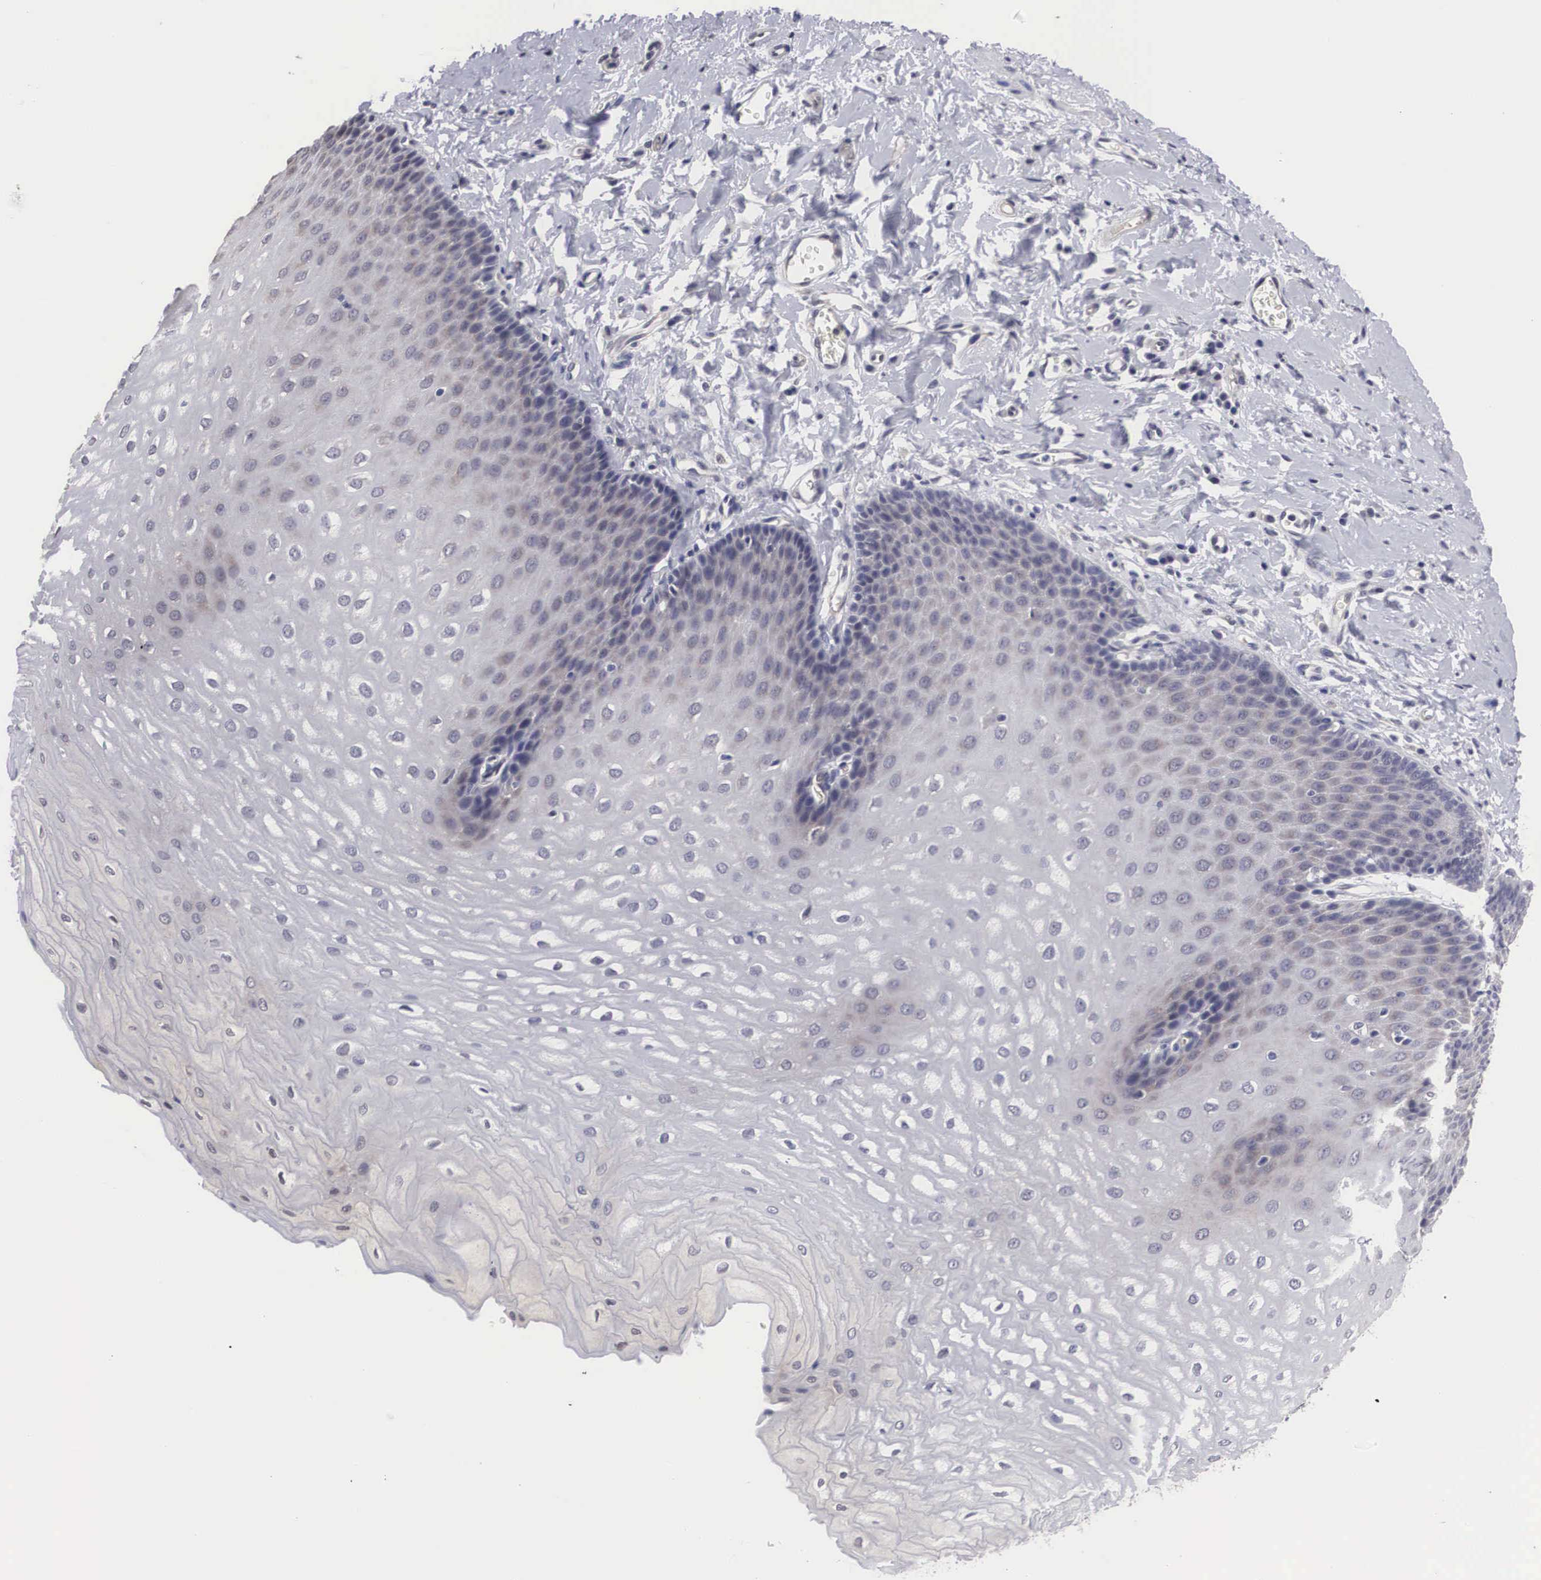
{"staining": {"intensity": "negative", "quantity": "none", "location": "none"}, "tissue": "esophagus", "cell_type": "Squamous epithelial cells", "image_type": "normal", "snomed": [{"axis": "morphology", "description": "Normal tissue, NOS"}, {"axis": "topography", "description": "Esophagus"}], "caption": "The micrograph reveals no significant positivity in squamous epithelial cells of esophagus. (DAB (3,3'-diaminobenzidine) immunohistochemistry visualized using brightfield microscopy, high magnification).", "gene": "OTX2", "patient": {"sex": "male", "age": 70}}